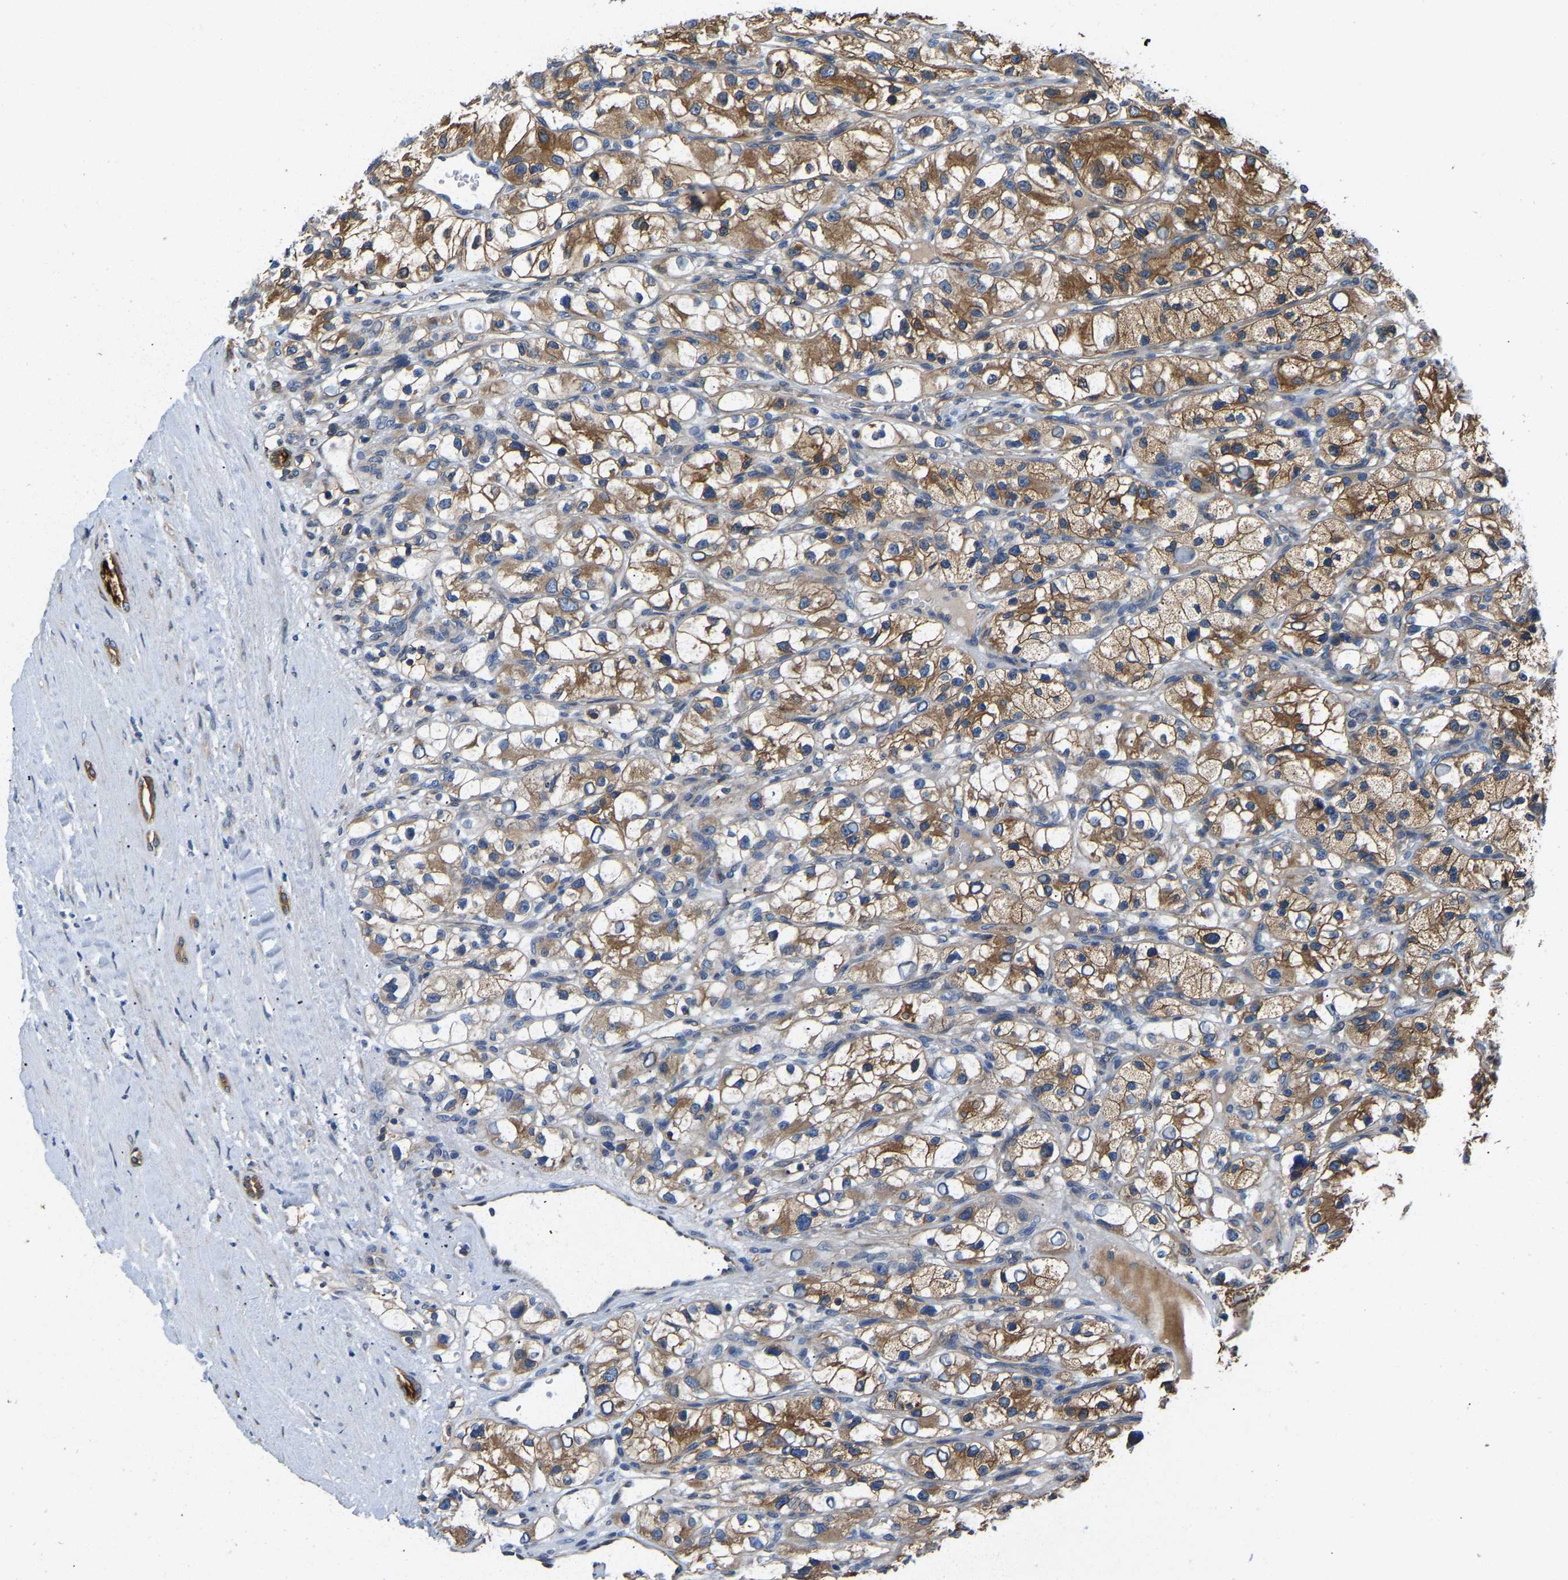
{"staining": {"intensity": "moderate", "quantity": ">75%", "location": "cytoplasmic/membranous"}, "tissue": "renal cancer", "cell_type": "Tumor cells", "image_type": "cancer", "snomed": [{"axis": "morphology", "description": "Adenocarcinoma, NOS"}, {"axis": "topography", "description": "Kidney"}], "caption": "Immunohistochemistry photomicrograph of human adenocarcinoma (renal) stained for a protein (brown), which displays medium levels of moderate cytoplasmic/membranous expression in approximately >75% of tumor cells.", "gene": "ARL6IP5", "patient": {"sex": "female", "age": 57}}